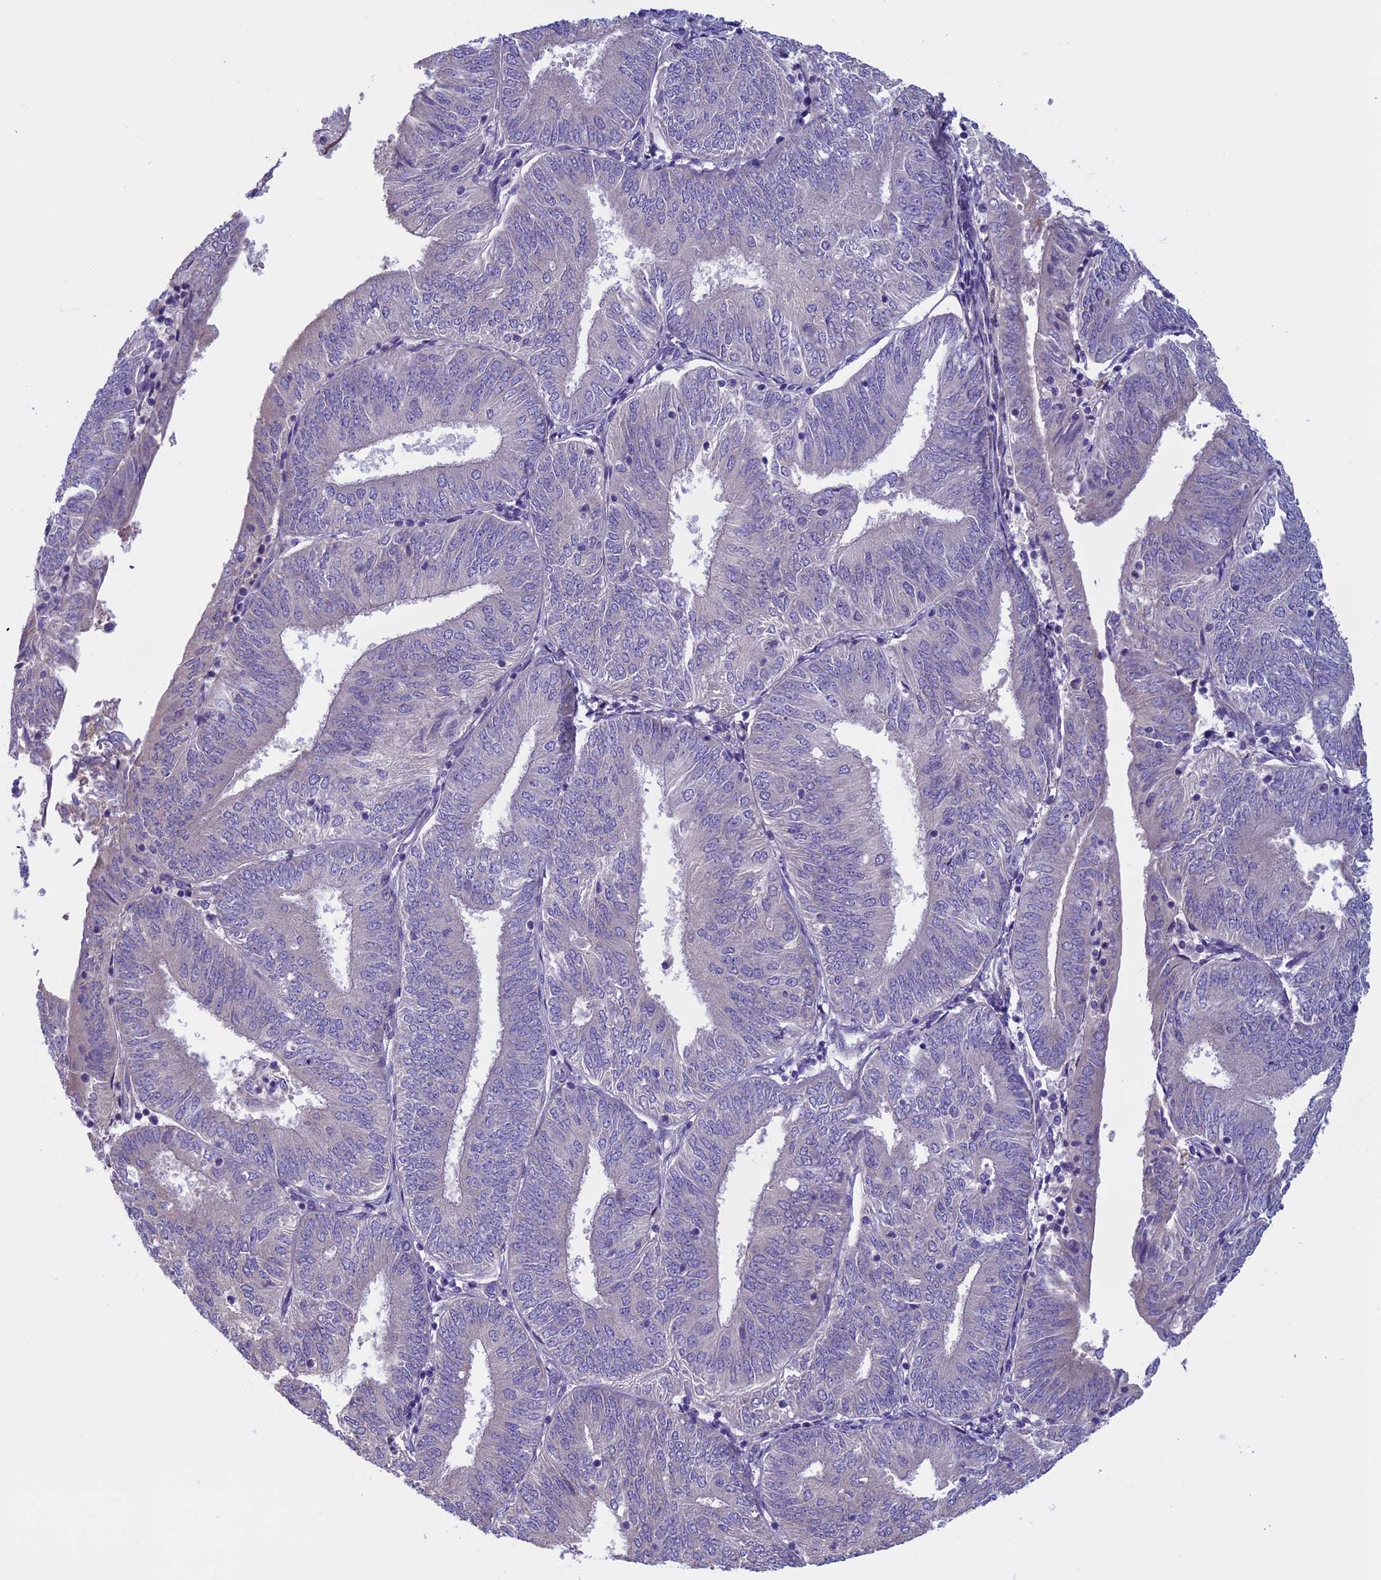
{"staining": {"intensity": "negative", "quantity": "none", "location": "none"}, "tissue": "endometrial cancer", "cell_type": "Tumor cells", "image_type": "cancer", "snomed": [{"axis": "morphology", "description": "Adenocarcinoma, NOS"}, {"axis": "topography", "description": "Endometrium"}], "caption": "High magnification brightfield microscopy of adenocarcinoma (endometrial) stained with DAB (3,3'-diaminobenzidine) (brown) and counterstained with hematoxylin (blue): tumor cells show no significant positivity.", "gene": "DCTN5", "patient": {"sex": "female", "age": 58}}